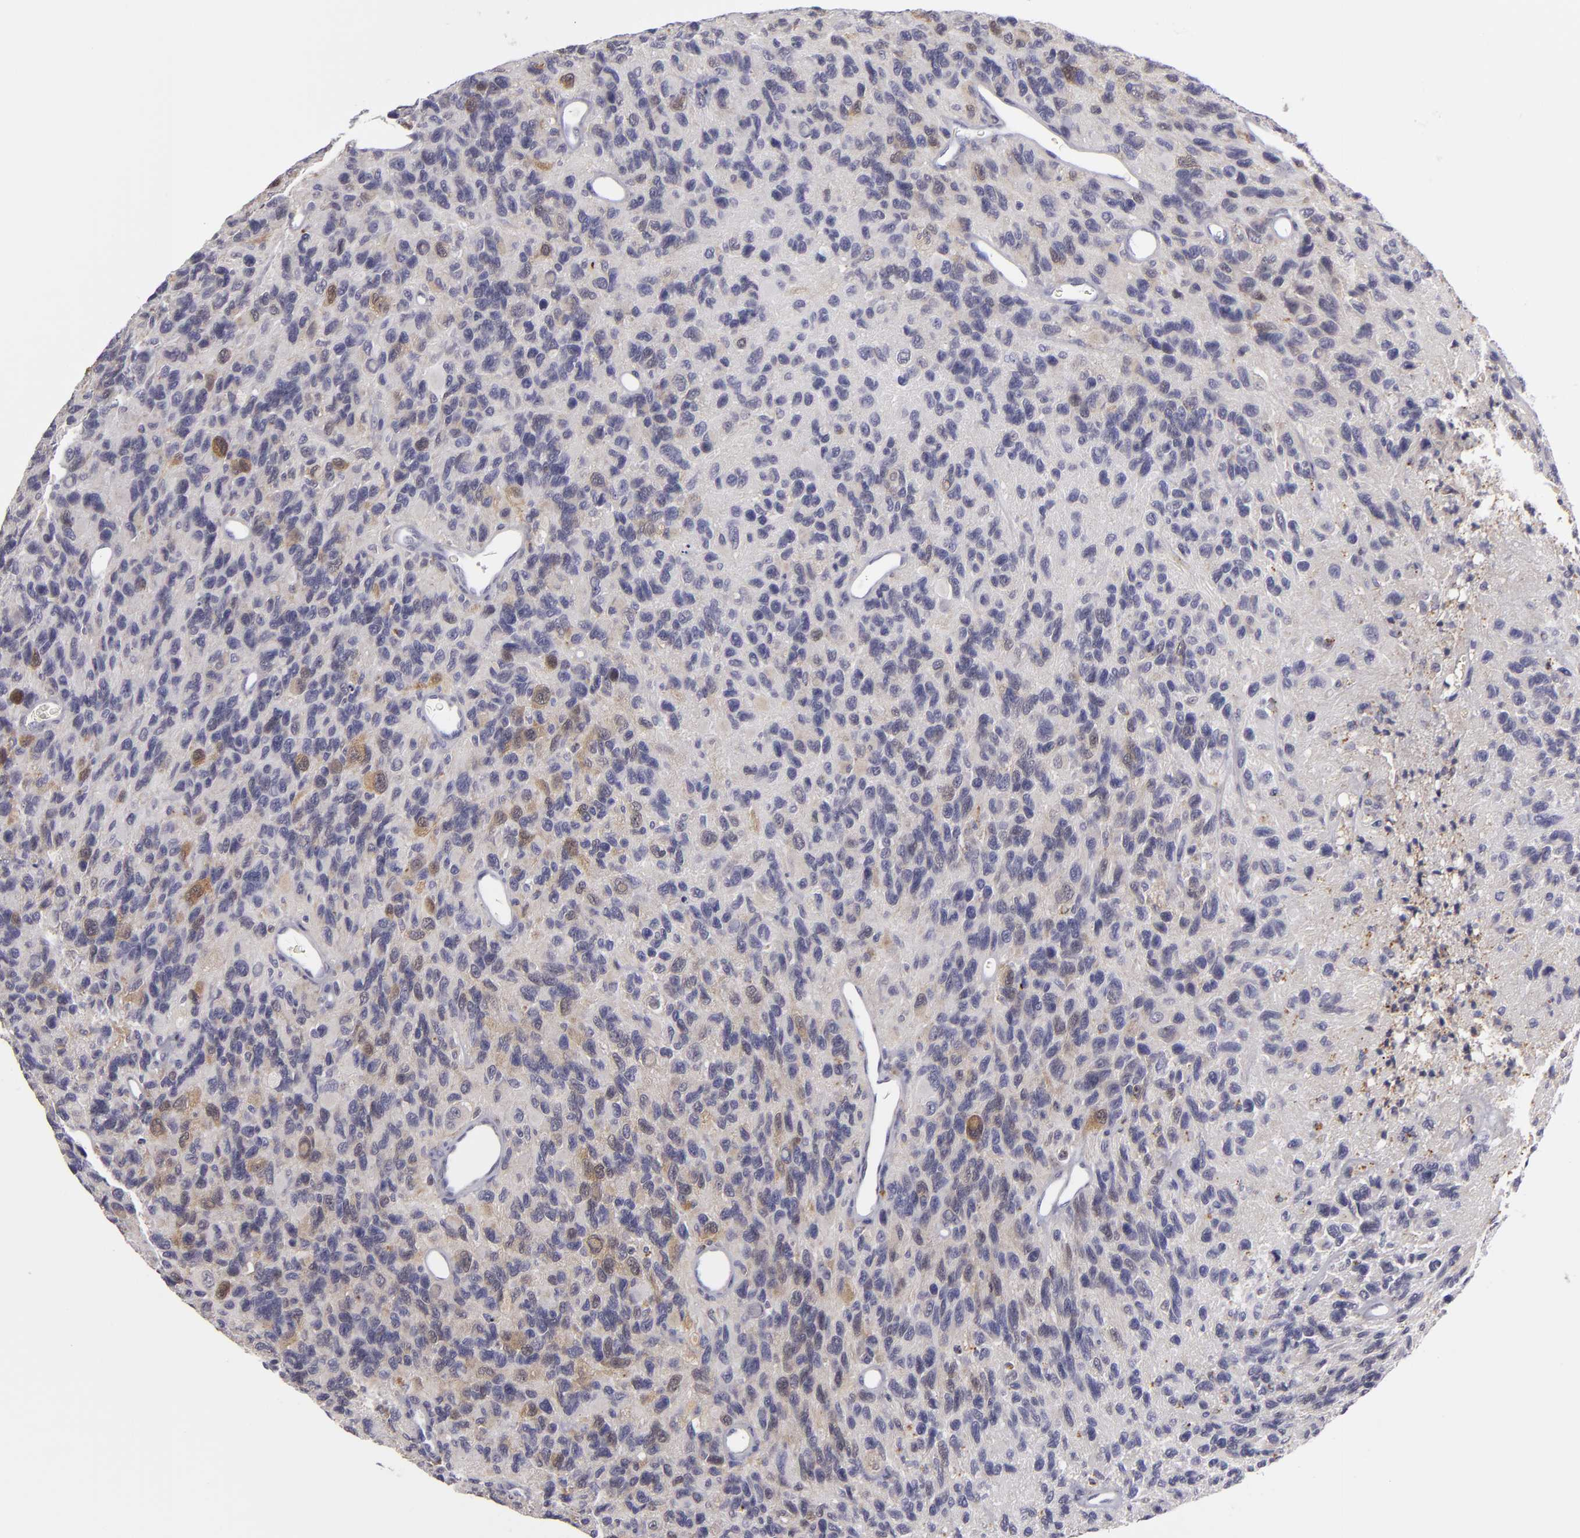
{"staining": {"intensity": "moderate", "quantity": "<25%", "location": "cytoplasmic/membranous,nuclear"}, "tissue": "glioma", "cell_type": "Tumor cells", "image_type": "cancer", "snomed": [{"axis": "morphology", "description": "Glioma, malignant, High grade"}, {"axis": "topography", "description": "Brain"}], "caption": "Malignant high-grade glioma was stained to show a protein in brown. There is low levels of moderate cytoplasmic/membranous and nuclear staining in approximately <25% of tumor cells.", "gene": "EFS", "patient": {"sex": "male", "age": 77}}